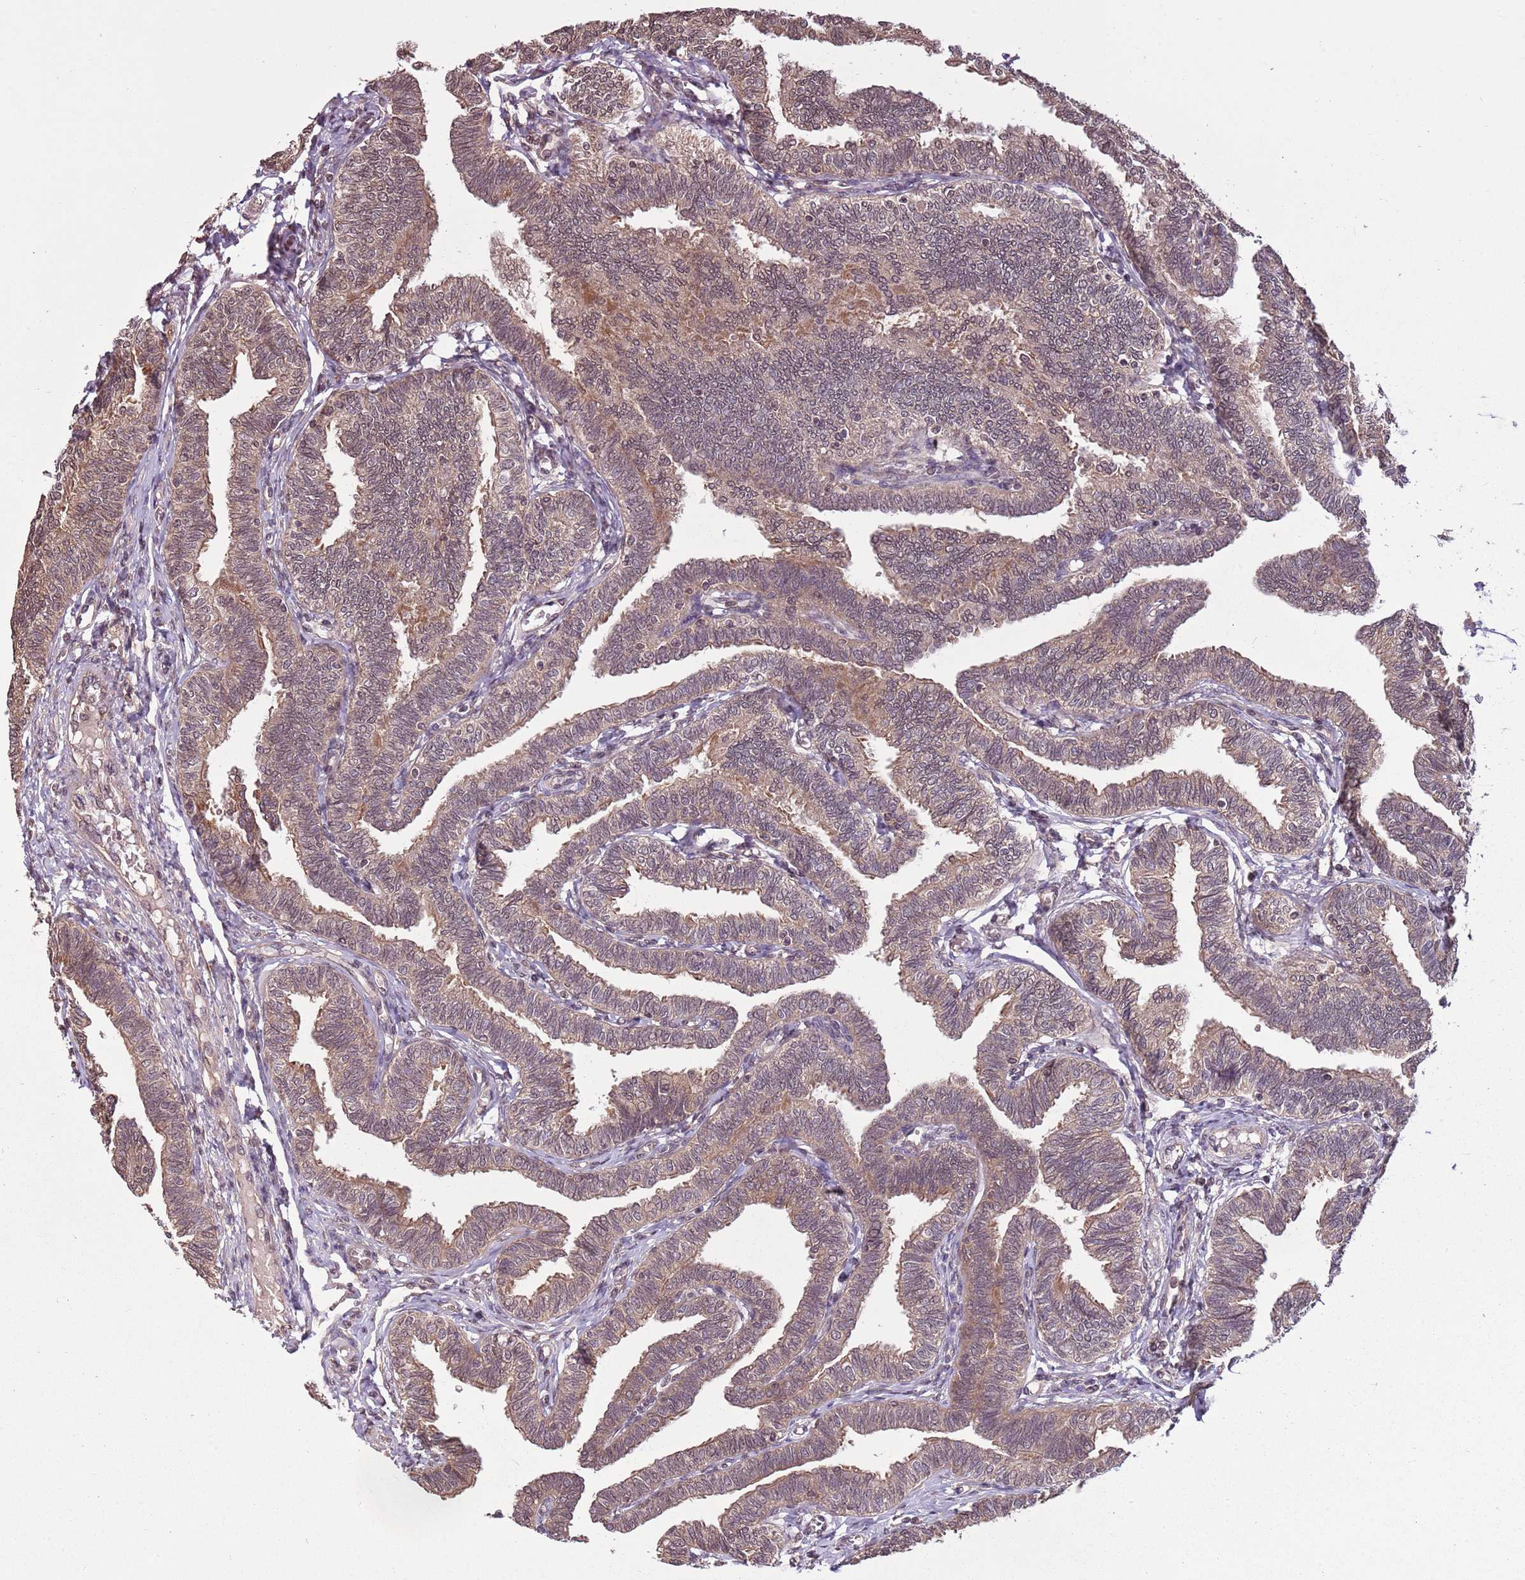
{"staining": {"intensity": "moderate", "quantity": ">75%", "location": "cytoplasmic/membranous"}, "tissue": "fallopian tube", "cell_type": "Glandular cells", "image_type": "normal", "snomed": [{"axis": "morphology", "description": "Normal tissue, NOS"}, {"axis": "topography", "description": "Fallopian tube"}, {"axis": "topography", "description": "Ovary"}], "caption": "A brown stain highlights moderate cytoplasmic/membranous expression of a protein in glandular cells of normal fallopian tube. (DAB (3,3'-diaminobenzidine) IHC, brown staining for protein, blue staining for nuclei).", "gene": "CAPN9", "patient": {"sex": "female", "age": 23}}